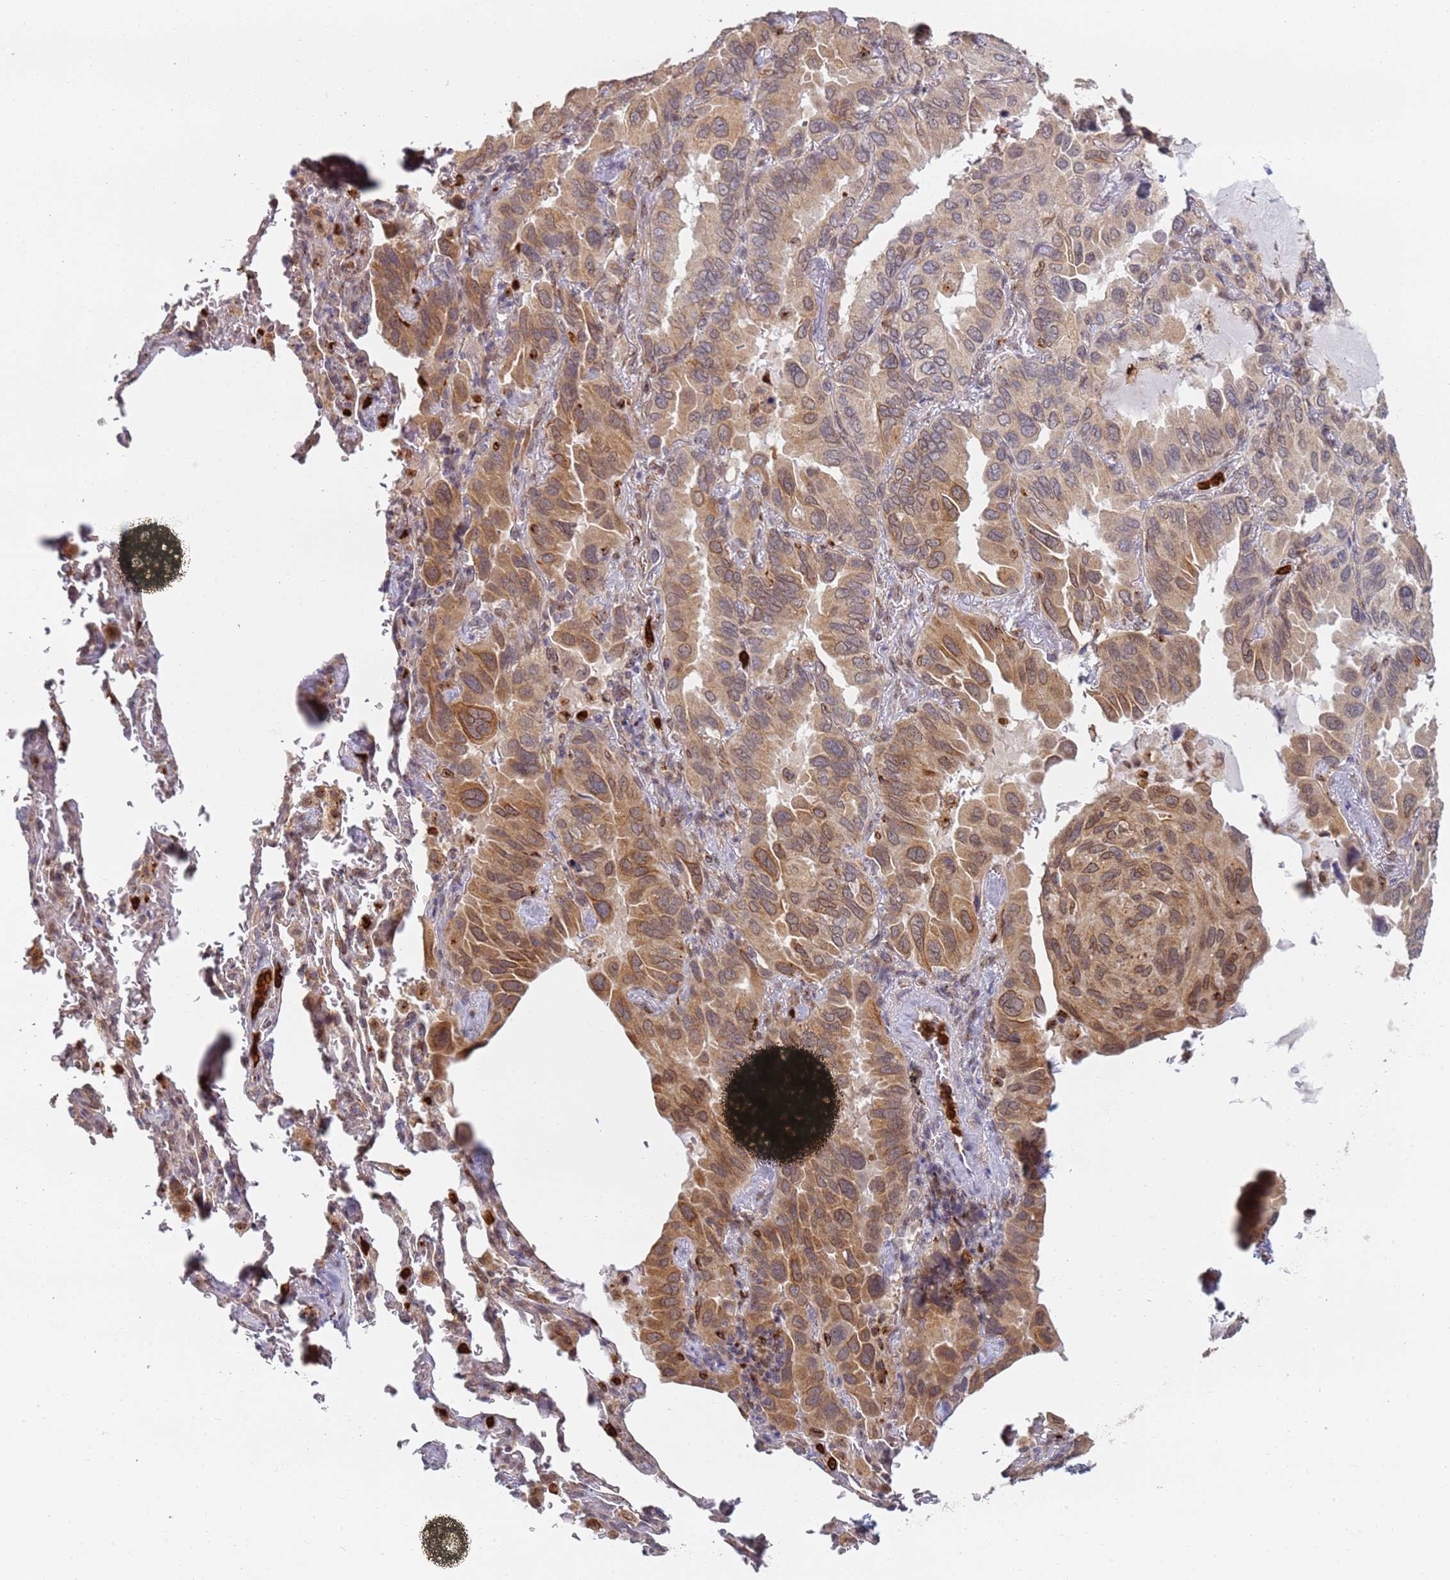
{"staining": {"intensity": "moderate", "quantity": ">75%", "location": "cytoplasmic/membranous"}, "tissue": "lung cancer", "cell_type": "Tumor cells", "image_type": "cancer", "snomed": [{"axis": "morphology", "description": "Adenocarcinoma, NOS"}, {"axis": "topography", "description": "Lung"}], "caption": "Immunohistochemical staining of human adenocarcinoma (lung) shows medium levels of moderate cytoplasmic/membranous protein staining in about >75% of tumor cells. The protein is shown in brown color, while the nuclei are stained blue.", "gene": "CEP170", "patient": {"sex": "male", "age": 64}}